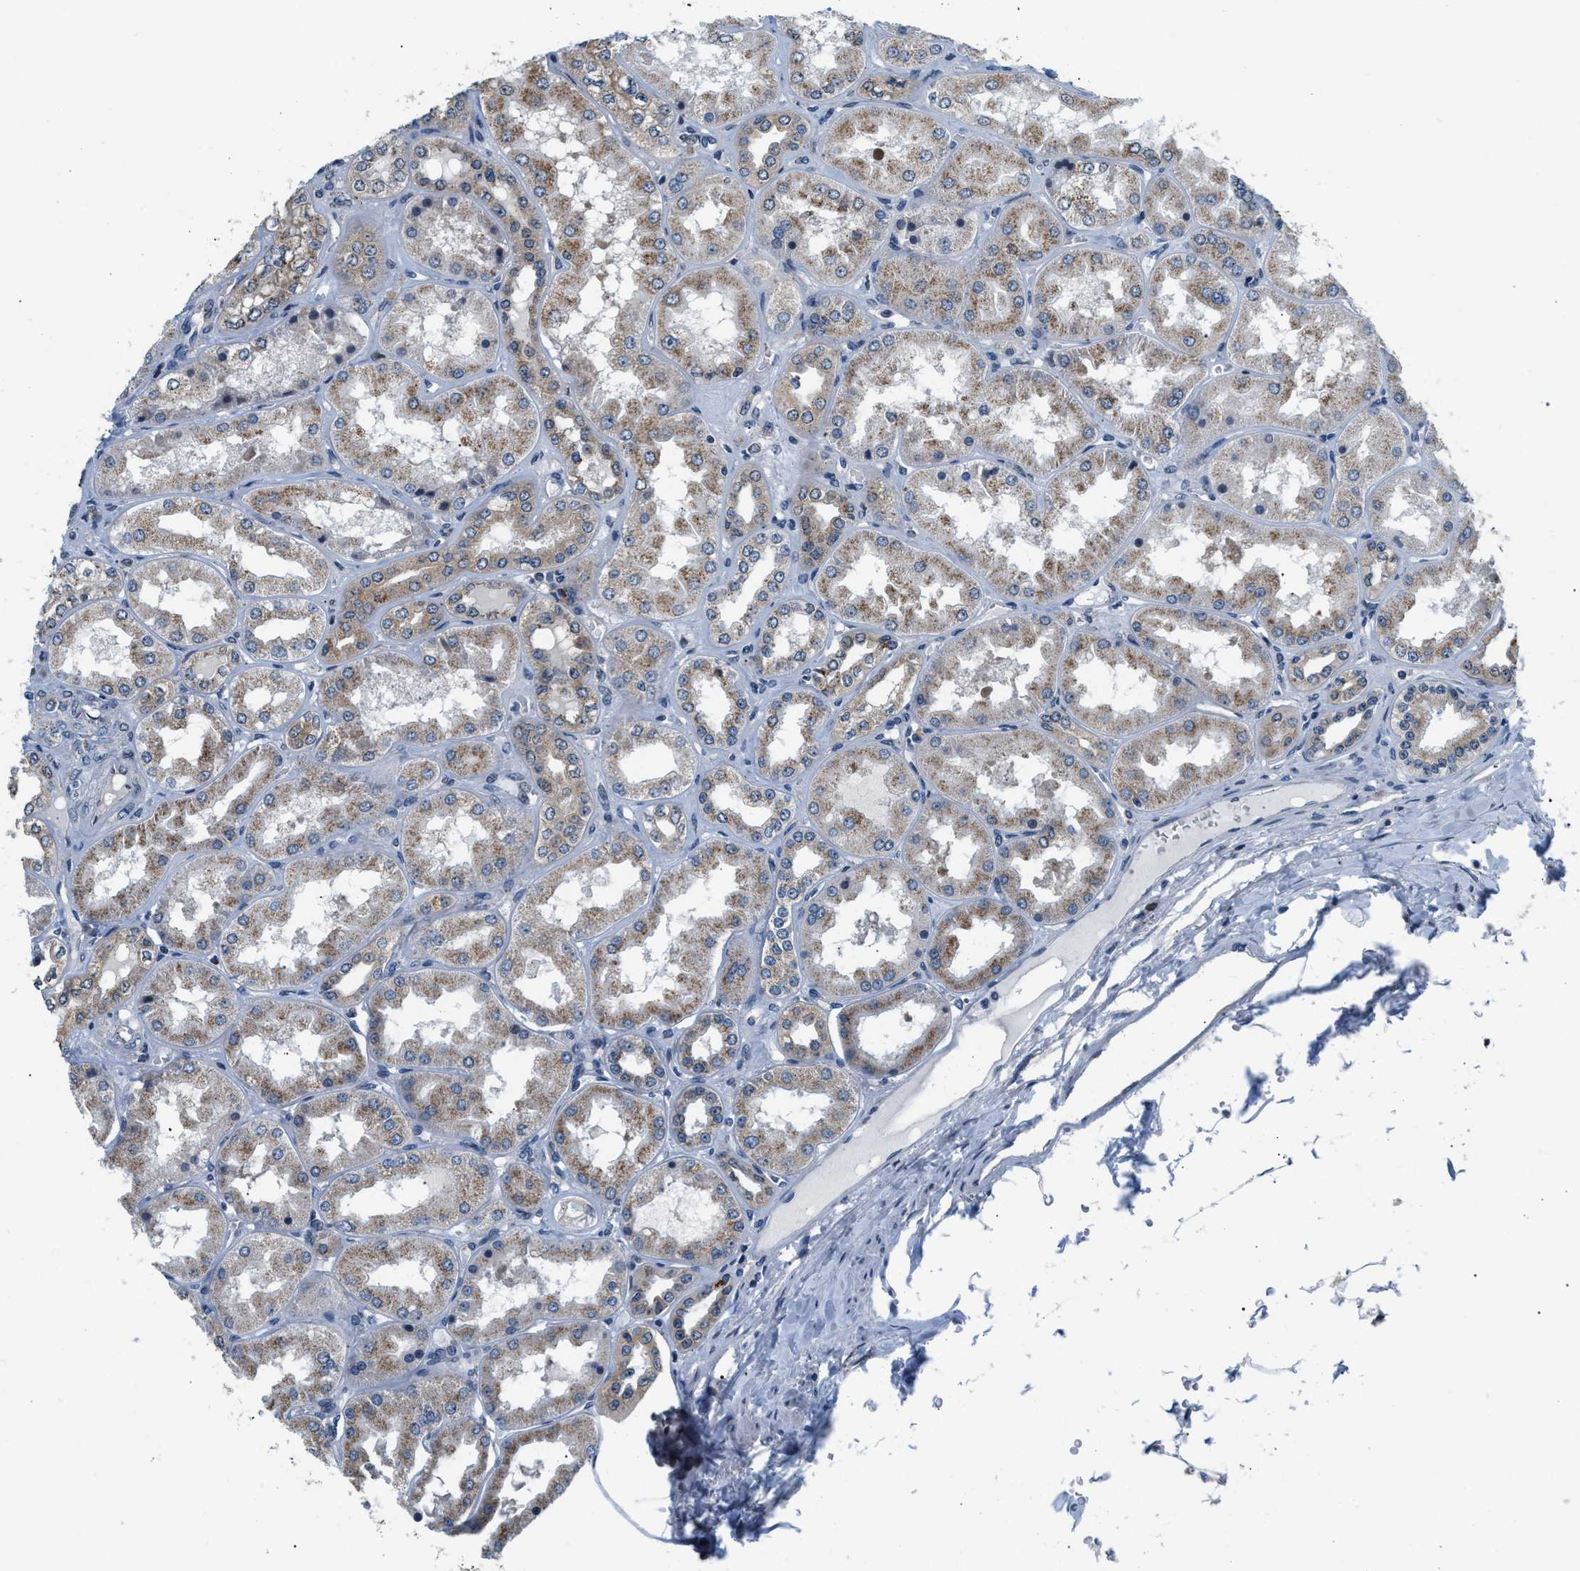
{"staining": {"intensity": "negative", "quantity": "none", "location": "none"}, "tissue": "kidney", "cell_type": "Cells in glomeruli", "image_type": "normal", "snomed": [{"axis": "morphology", "description": "Normal tissue, NOS"}, {"axis": "topography", "description": "Kidney"}], "caption": "Immunohistochemistry (IHC) image of unremarkable kidney: human kidney stained with DAB demonstrates no significant protein positivity in cells in glomeruli.", "gene": "KCNMB2", "patient": {"sex": "female", "age": 56}}